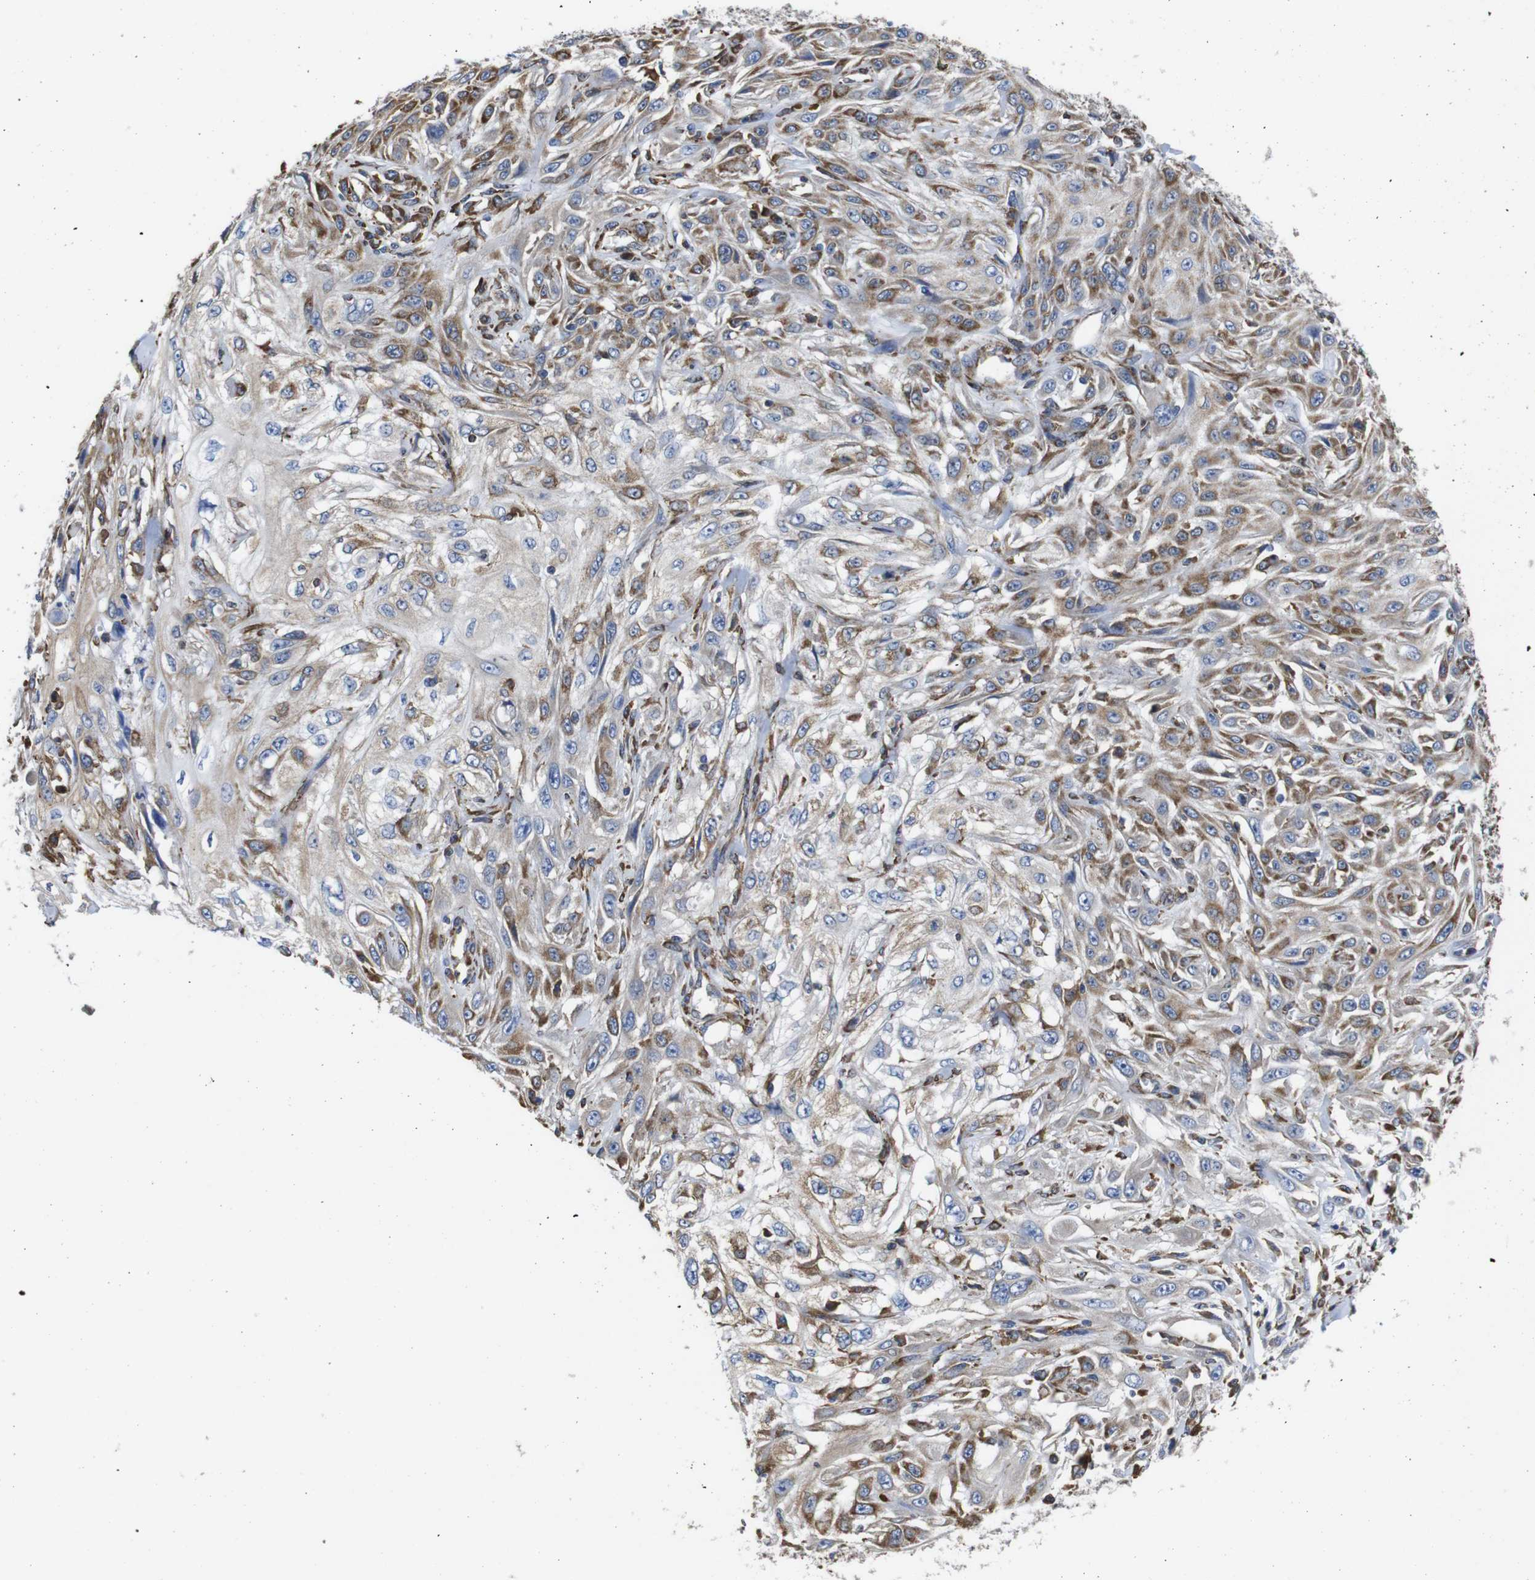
{"staining": {"intensity": "moderate", "quantity": ">75%", "location": "cytoplasmic/membranous"}, "tissue": "skin cancer", "cell_type": "Tumor cells", "image_type": "cancer", "snomed": [{"axis": "morphology", "description": "Squamous cell carcinoma, NOS"}, {"axis": "topography", "description": "Skin"}], "caption": "Protein staining by immunohistochemistry shows moderate cytoplasmic/membranous expression in approximately >75% of tumor cells in skin cancer (squamous cell carcinoma).", "gene": "PPIB", "patient": {"sex": "male", "age": 75}}